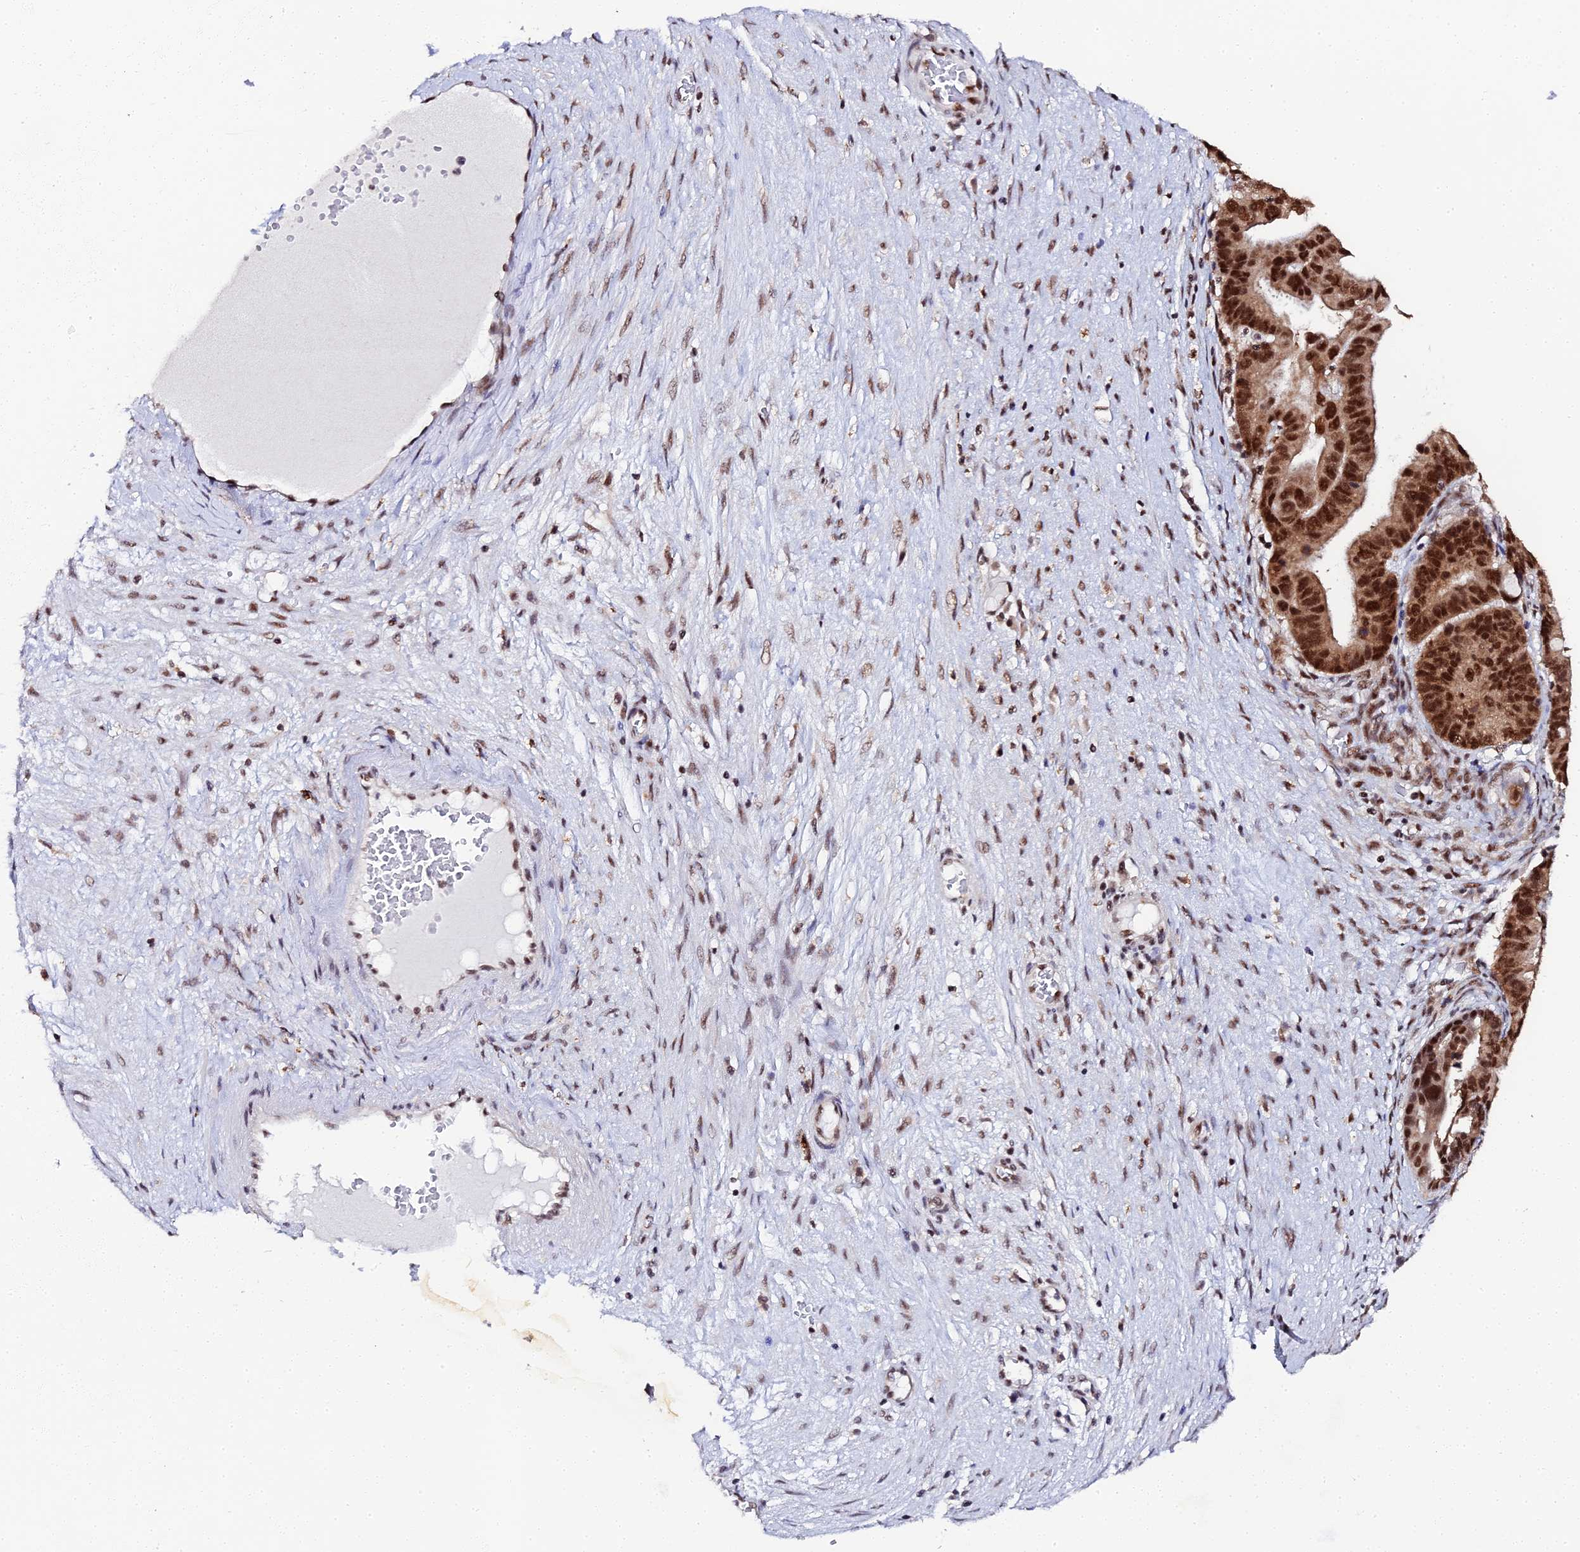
{"staining": {"intensity": "strong", "quantity": ">75%", "location": "cytoplasmic/membranous,nuclear"}, "tissue": "ovarian cancer", "cell_type": "Tumor cells", "image_type": "cancer", "snomed": [{"axis": "morphology", "description": "Cystadenocarcinoma, serous, NOS"}, {"axis": "topography", "description": "Ovary"}], "caption": "Protein staining shows strong cytoplasmic/membranous and nuclear expression in about >75% of tumor cells in ovarian serous cystadenocarcinoma.", "gene": "MAGOHB", "patient": {"sex": "female", "age": 56}}